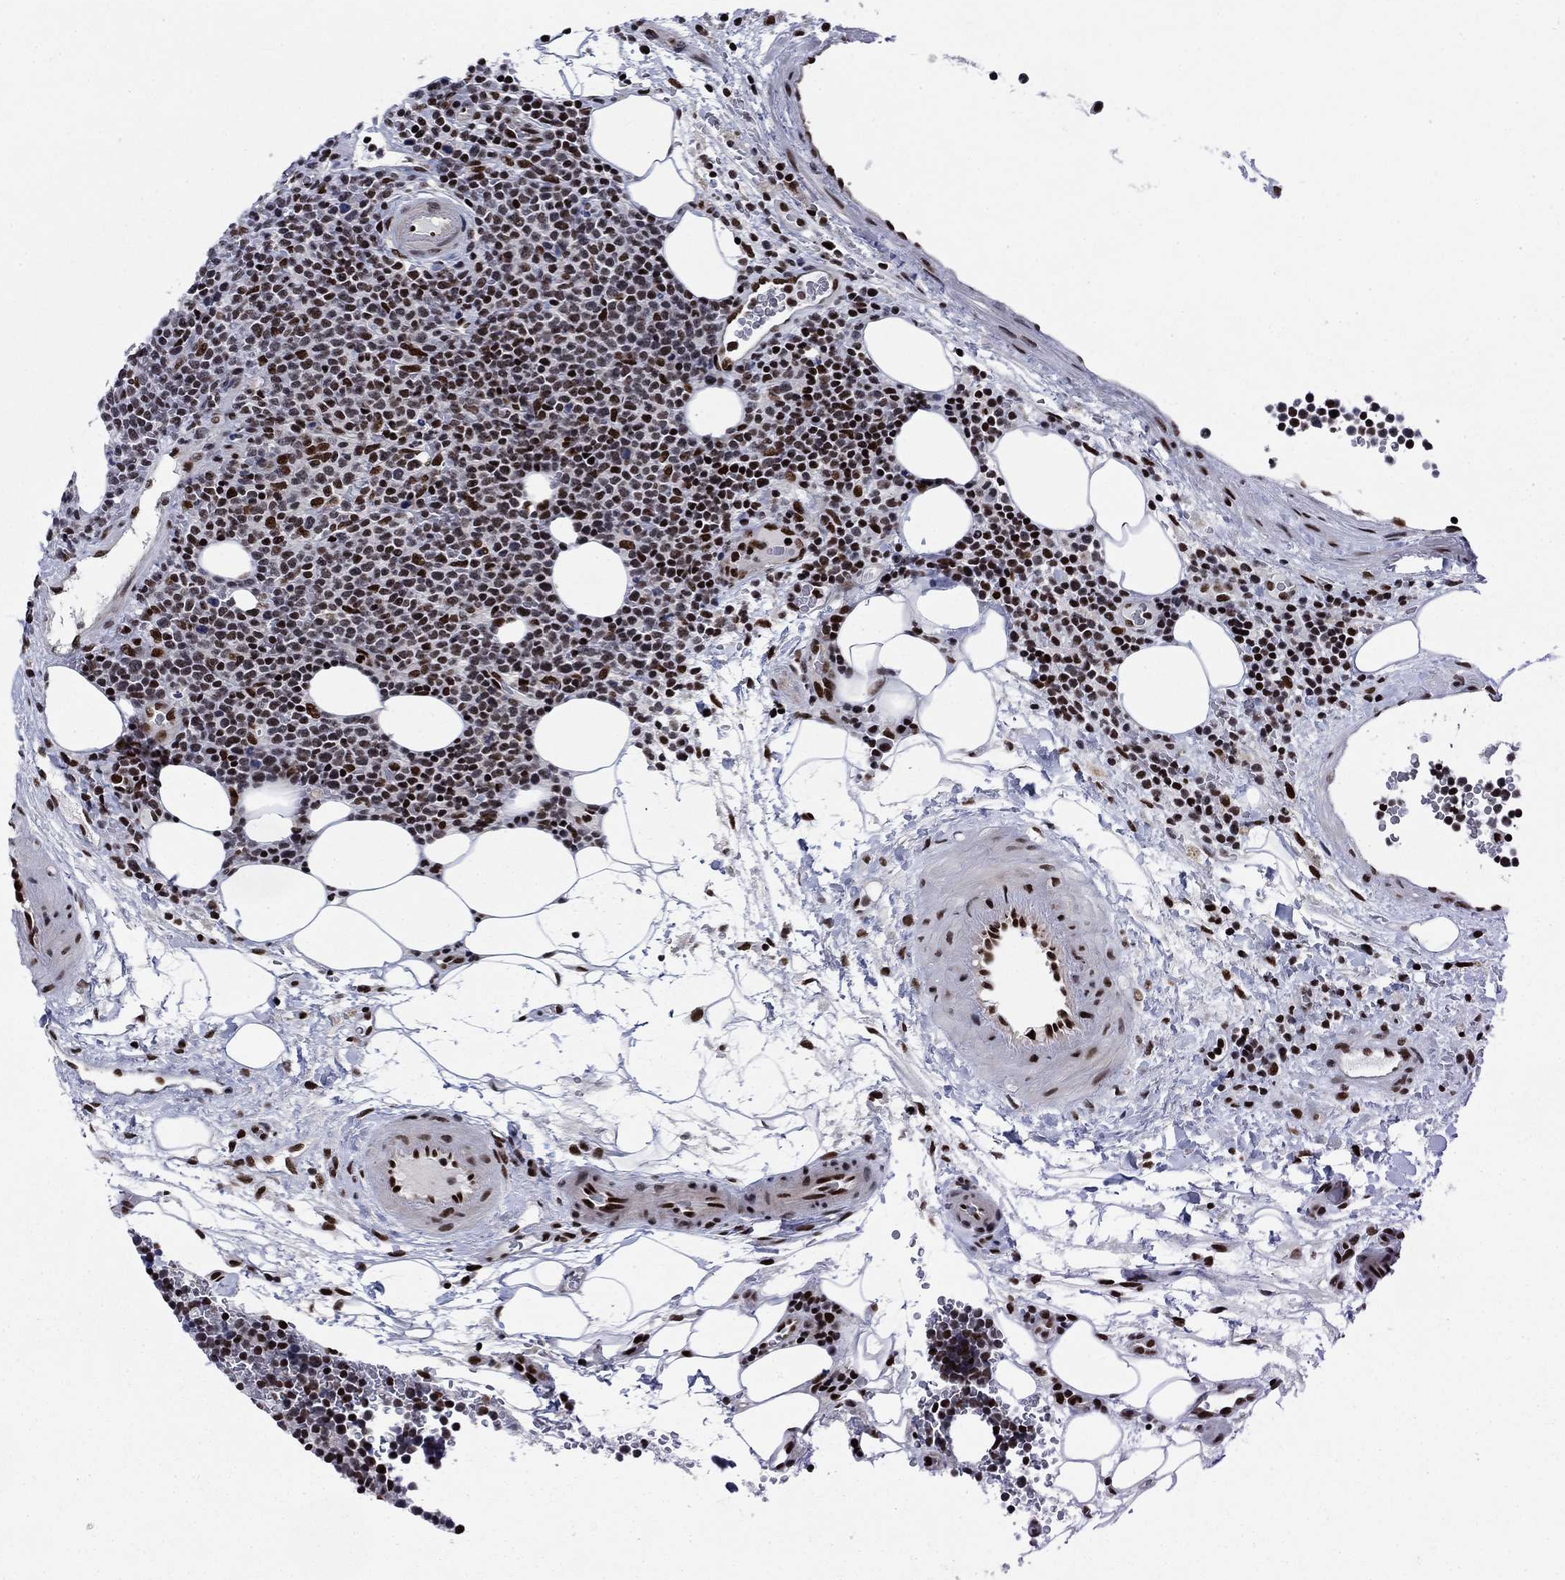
{"staining": {"intensity": "strong", "quantity": ">75%", "location": "nuclear"}, "tissue": "lymphoma", "cell_type": "Tumor cells", "image_type": "cancer", "snomed": [{"axis": "morphology", "description": "Malignant lymphoma, non-Hodgkin's type, High grade"}, {"axis": "topography", "description": "Lymph node"}], "caption": "Immunohistochemical staining of human lymphoma demonstrates high levels of strong nuclear protein staining in about >75% of tumor cells.", "gene": "RPRD1B", "patient": {"sex": "male", "age": 61}}